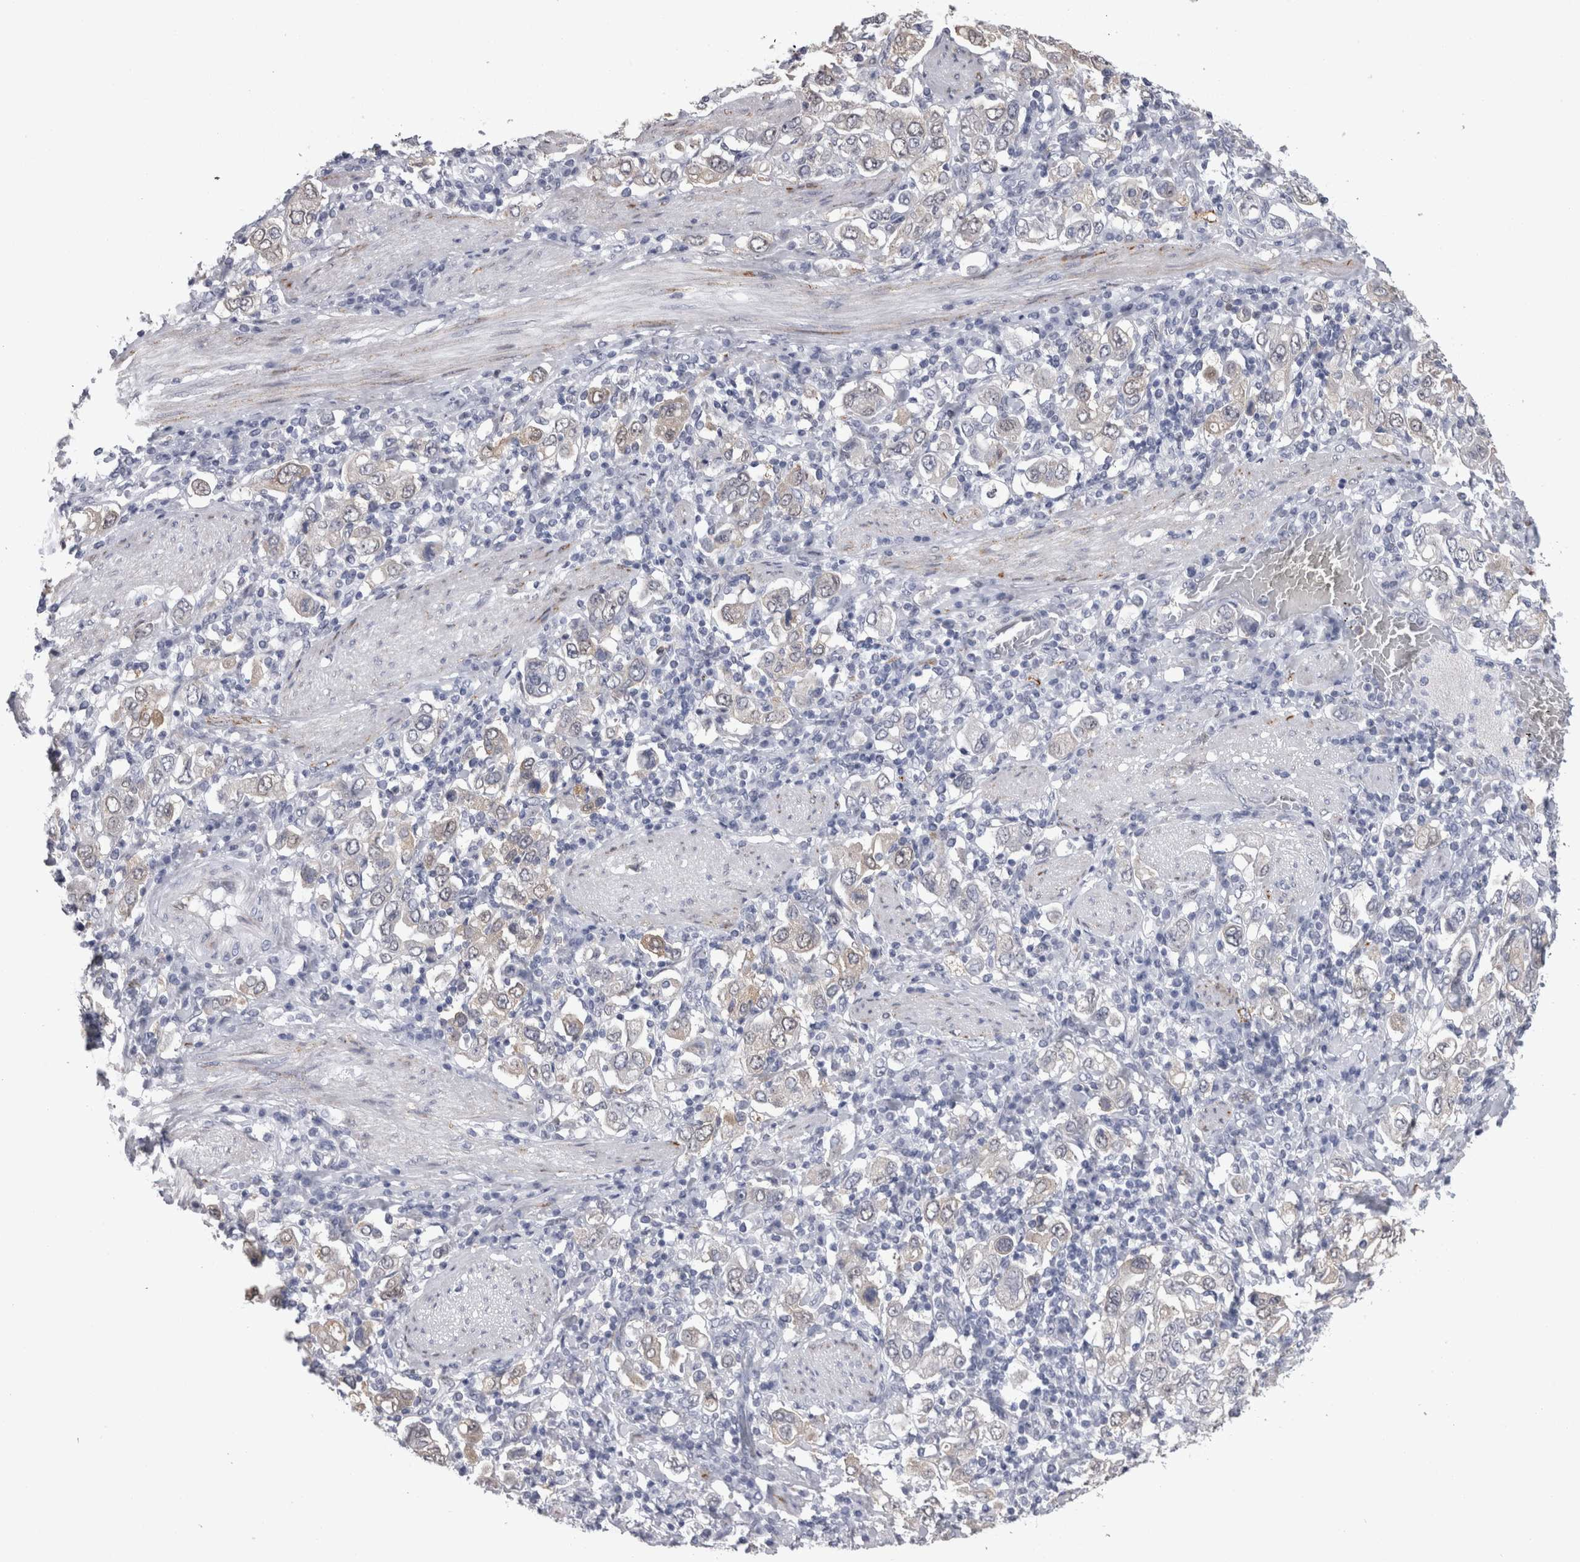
{"staining": {"intensity": "negative", "quantity": "none", "location": "none"}, "tissue": "stomach cancer", "cell_type": "Tumor cells", "image_type": "cancer", "snomed": [{"axis": "morphology", "description": "Adenocarcinoma, NOS"}, {"axis": "topography", "description": "Stomach, upper"}], "caption": "A high-resolution micrograph shows immunohistochemistry (IHC) staining of stomach cancer, which exhibits no significant positivity in tumor cells.", "gene": "ACOT7", "patient": {"sex": "male", "age": 62}}